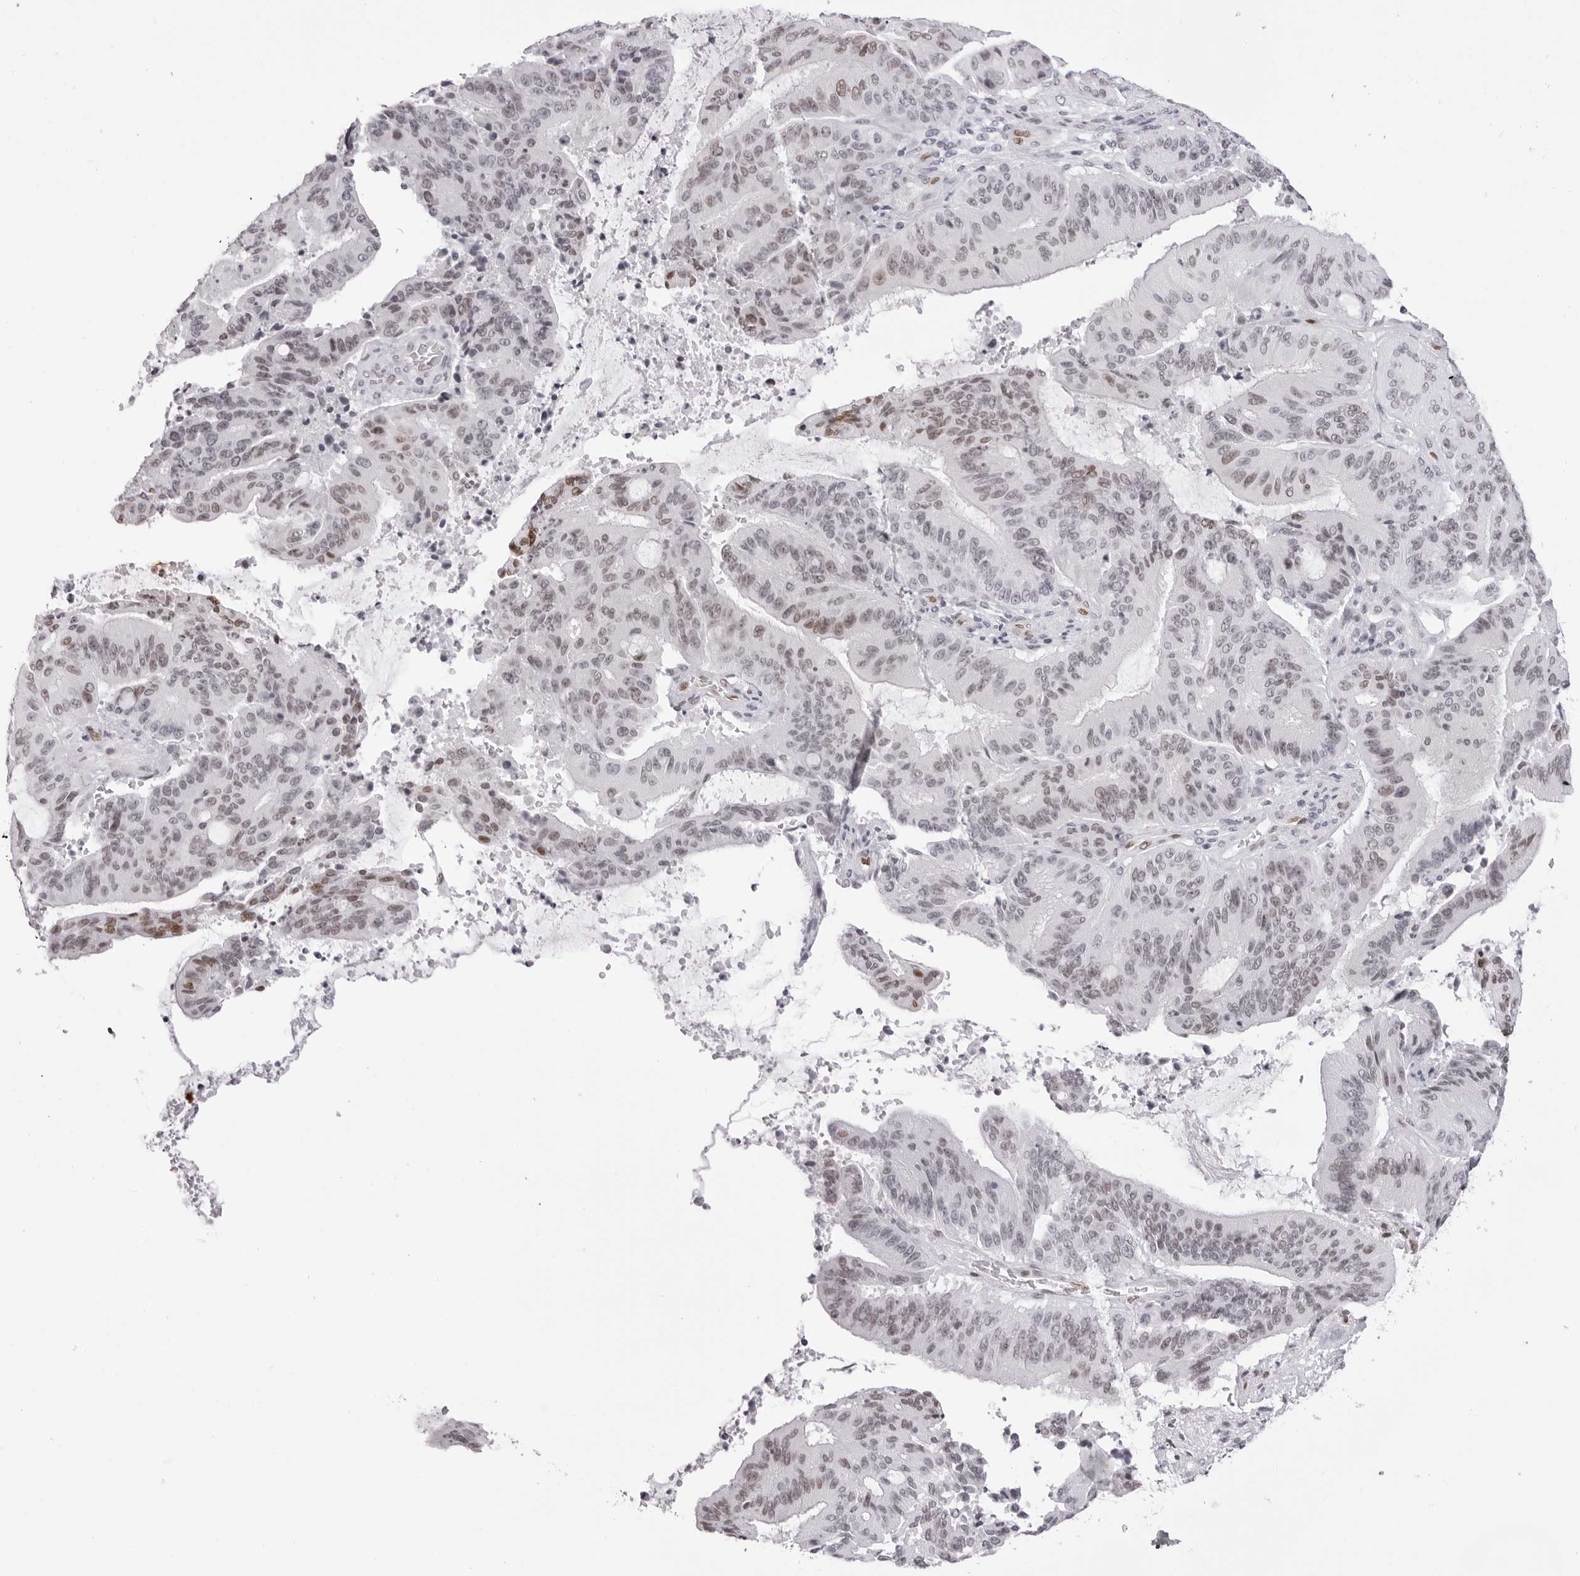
{"staining": {"intensity": "moderate", "quantity": "25%-75%", "location": "nuclear"}, "tissue": "liver cancer", "cell_type": "Tumor cells", "image_type": "cancer", "snomed": [{"axis": "morphology", "description": "Normal tissue, NOS"}, {"axis": "morphology", "description": "Cholangiocarcinoma"}, {"axis": "topography", "description": "Liver"}, {"axis": "topography", "description": "Peripheral nerve tissue"}], "caption": "Cholangiocarcinoma (liver) stained with immunohistochemistry (IHC) exhibits moderate nuclear positivity in approximately 25%-75% of tumor cells.", "gene": "MAFK", "patient": {"sex": "female", "age": 73}}